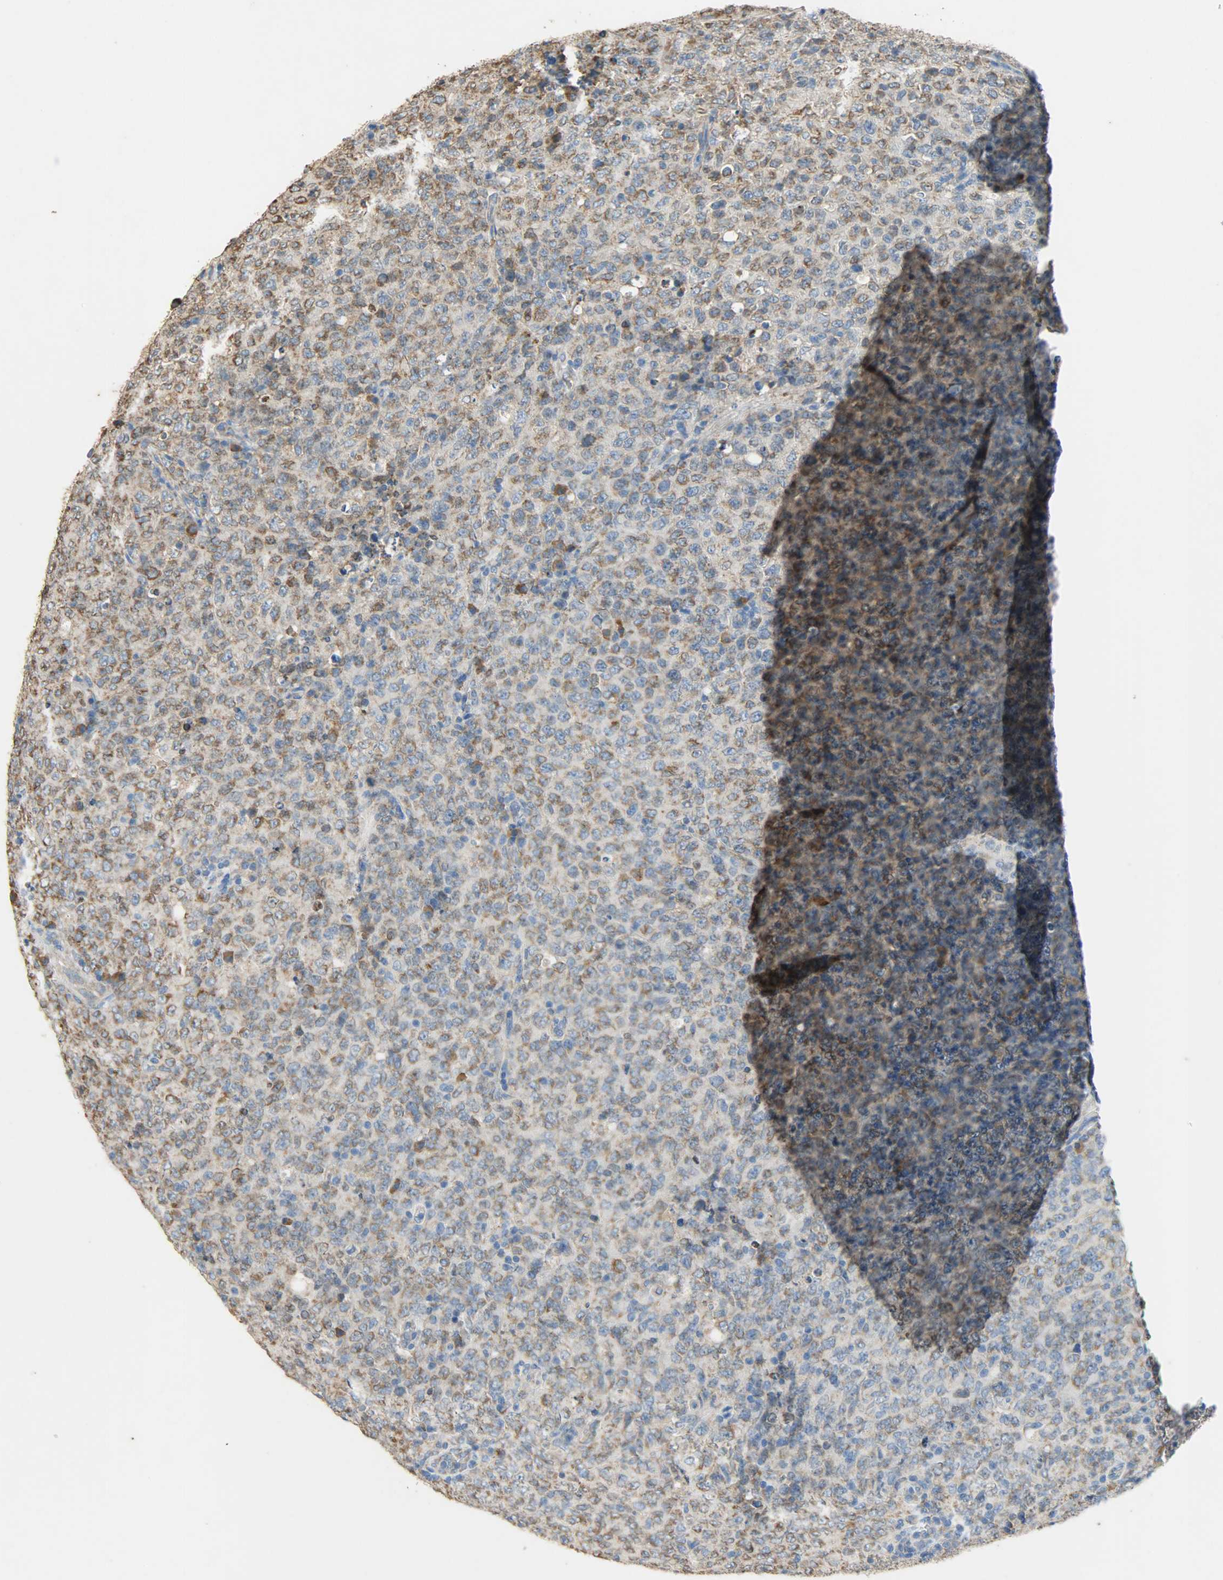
{"staining": {"intensity": "moderate", "quantity": ">75%", "location": "cytoplasmic/membranous"}, "tissue": "lymphoma", "cell_type": "Tumor cells", "image_type": "cancer", "snomed": [{"axis": "morphology", "description": "Malignant lymphoma, non-Hodgkin's type, High grade"}, {"axis": "topography", "description": "Tonsil"}], "caption": "Immunohistochemistry (IHC) photomicrograph of lymphoma stained for a protein (brown), which reveals medium levels of moderate cytoplasmic/membranous positivity in about >75% of tumor cells.", "gene": "HSPA5", "patient": {"sex": "female", "age": 36}}